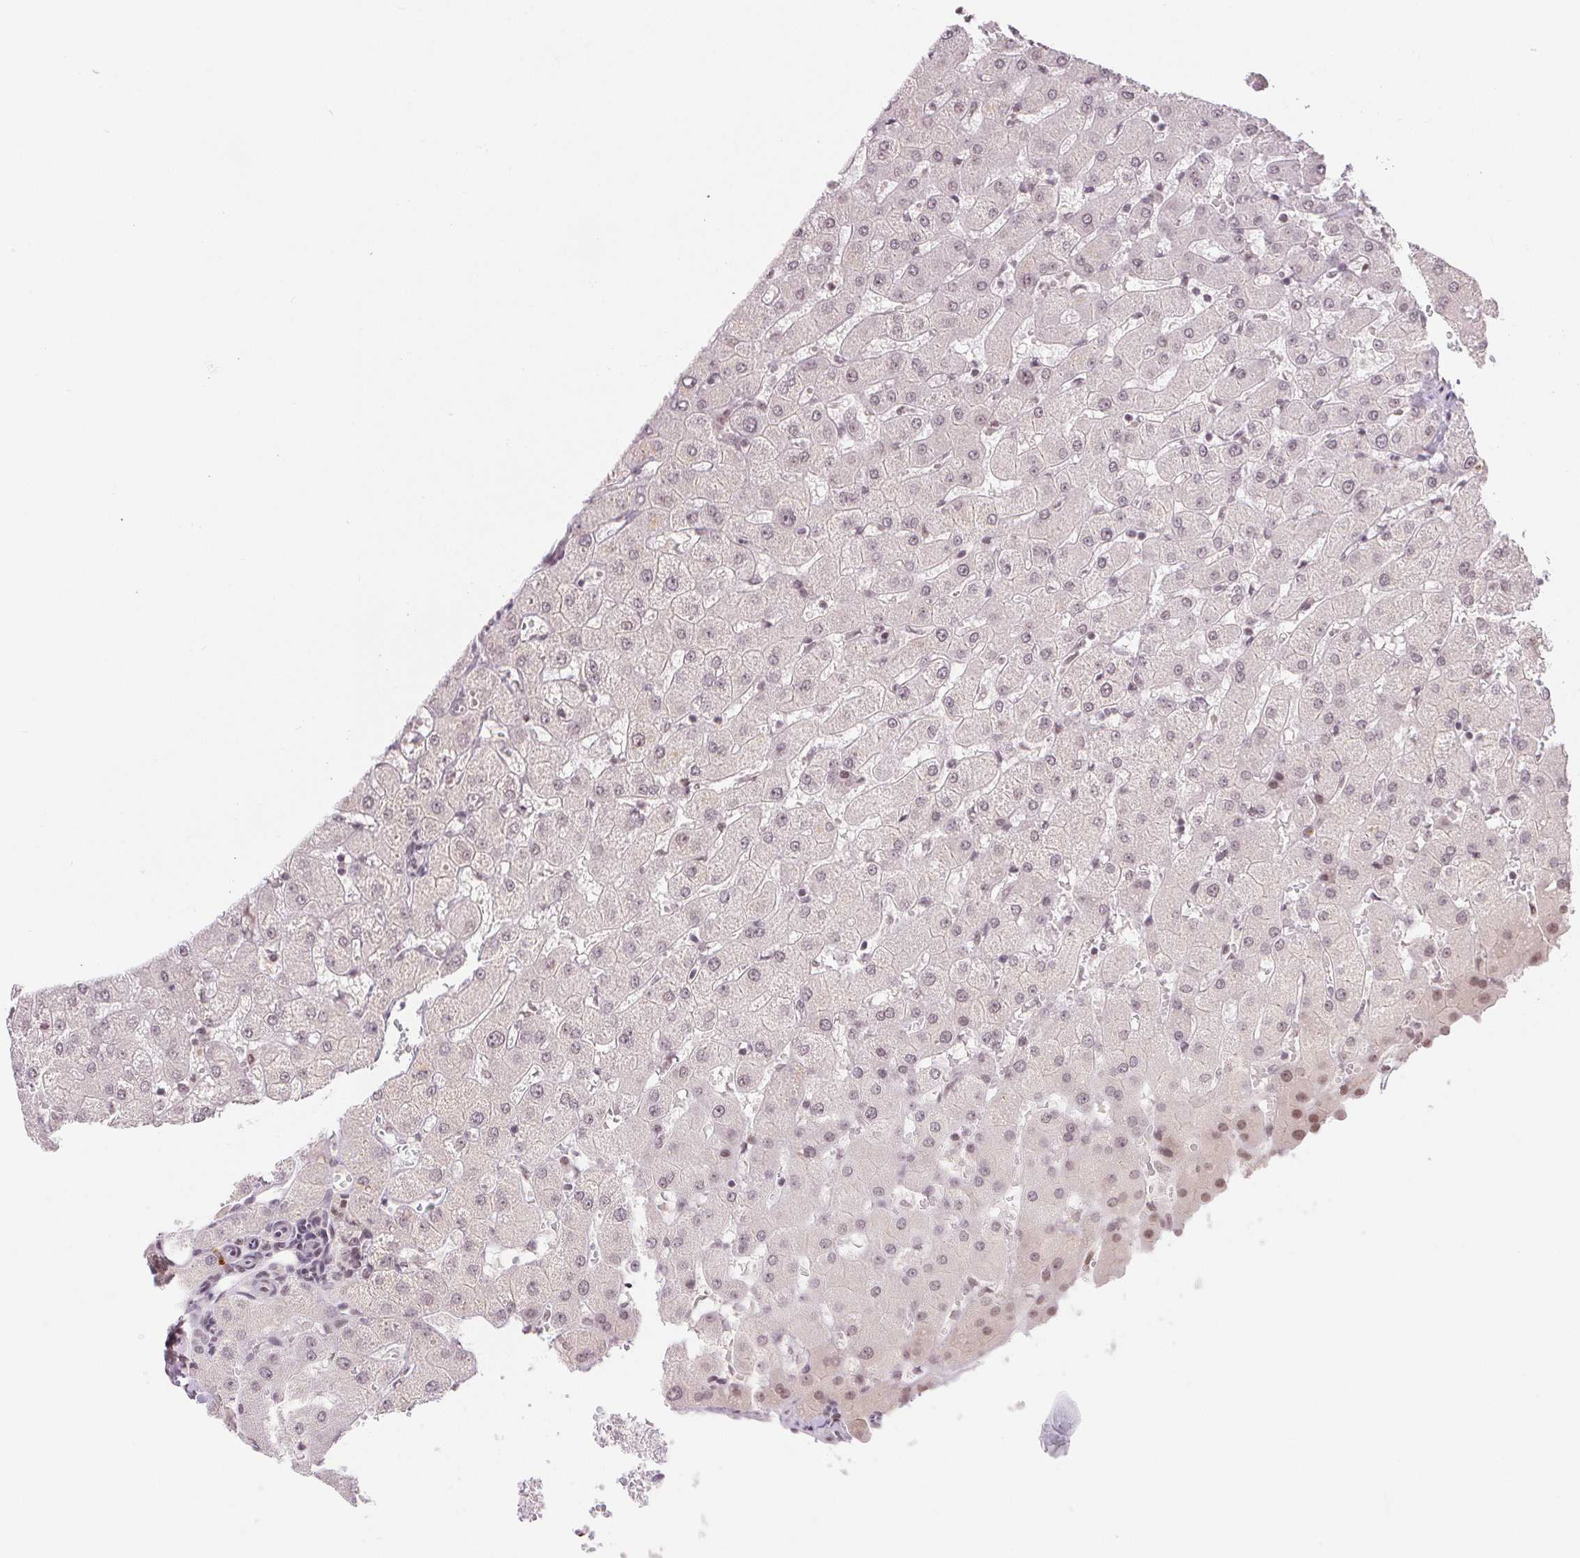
{"staining": {"intensity": "negative", "quantity": "none", "location": "none"}, "tissue": "liver", "cell_type": "Cholangiocytes", "image_type": "normal", "snomed": [{"axis": "morphology", "description": "Normal tissue, NOS"}, {"axis": "topography", "description": "Liver"}], "caption": "Unremarkable liver was stained to show a protein in brown. There is no significant staining in cholangiocytes.", "gene": "DEK", "patient": {"sex": "female", "age": 63}}